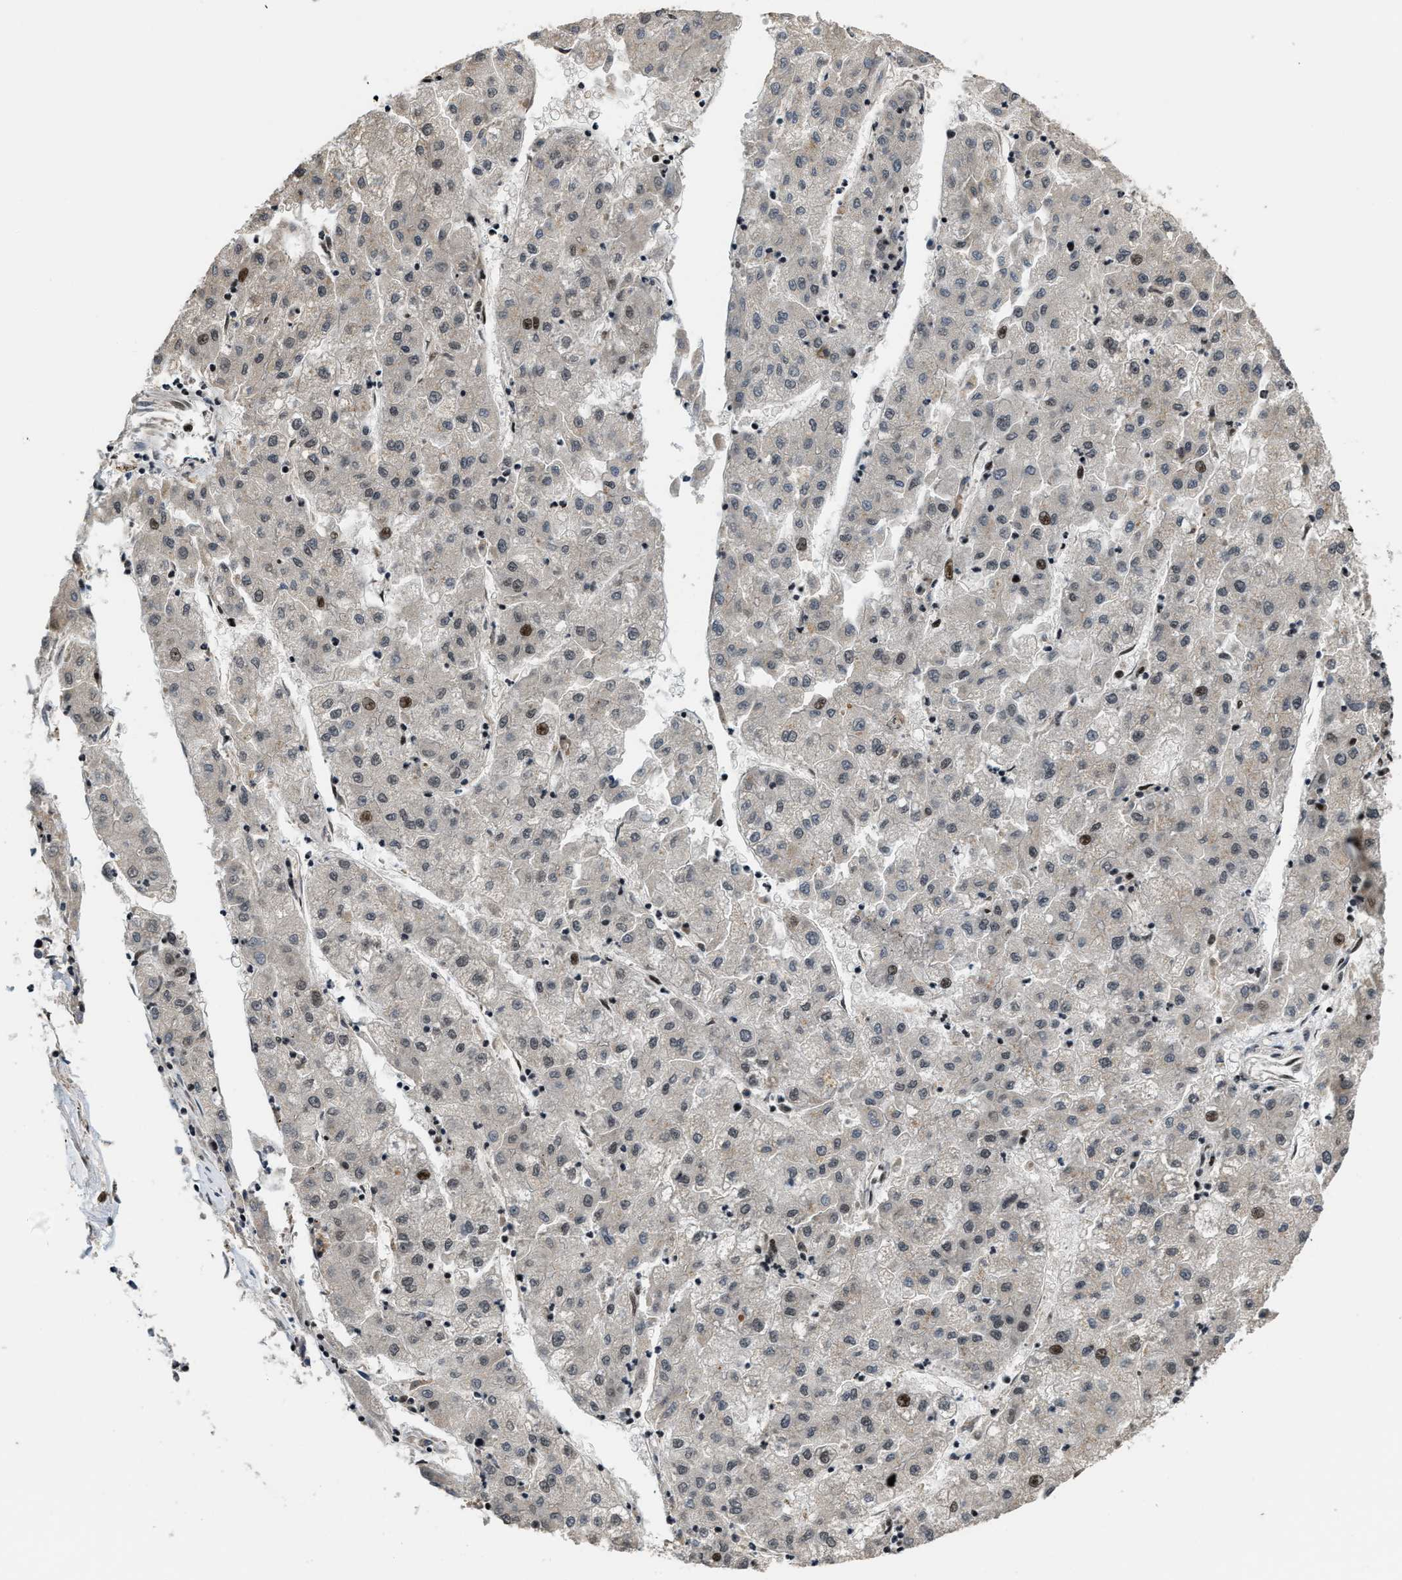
{"staining": {"intensity": "moderate", "quantity": "<25%", "location": "nuclear"}, "tissue": "liver cancer", "cell_type": "Tumor cells", "image_type": "cancer", "snomed": [{"axis": "morphology", "description": "Carcinoma, Hepatocellular, NOS"}, {"axis": "topography", "description": "Liver"}], "caption": "This is a photomicrograph of immunohistochemistry staining of hepatocellular carcinoma (liver), which shows moderate positivity in the nuclear of tumor cells.", "gene": "SERTAD2", "patient": {"sex": "male", "age": 72}}